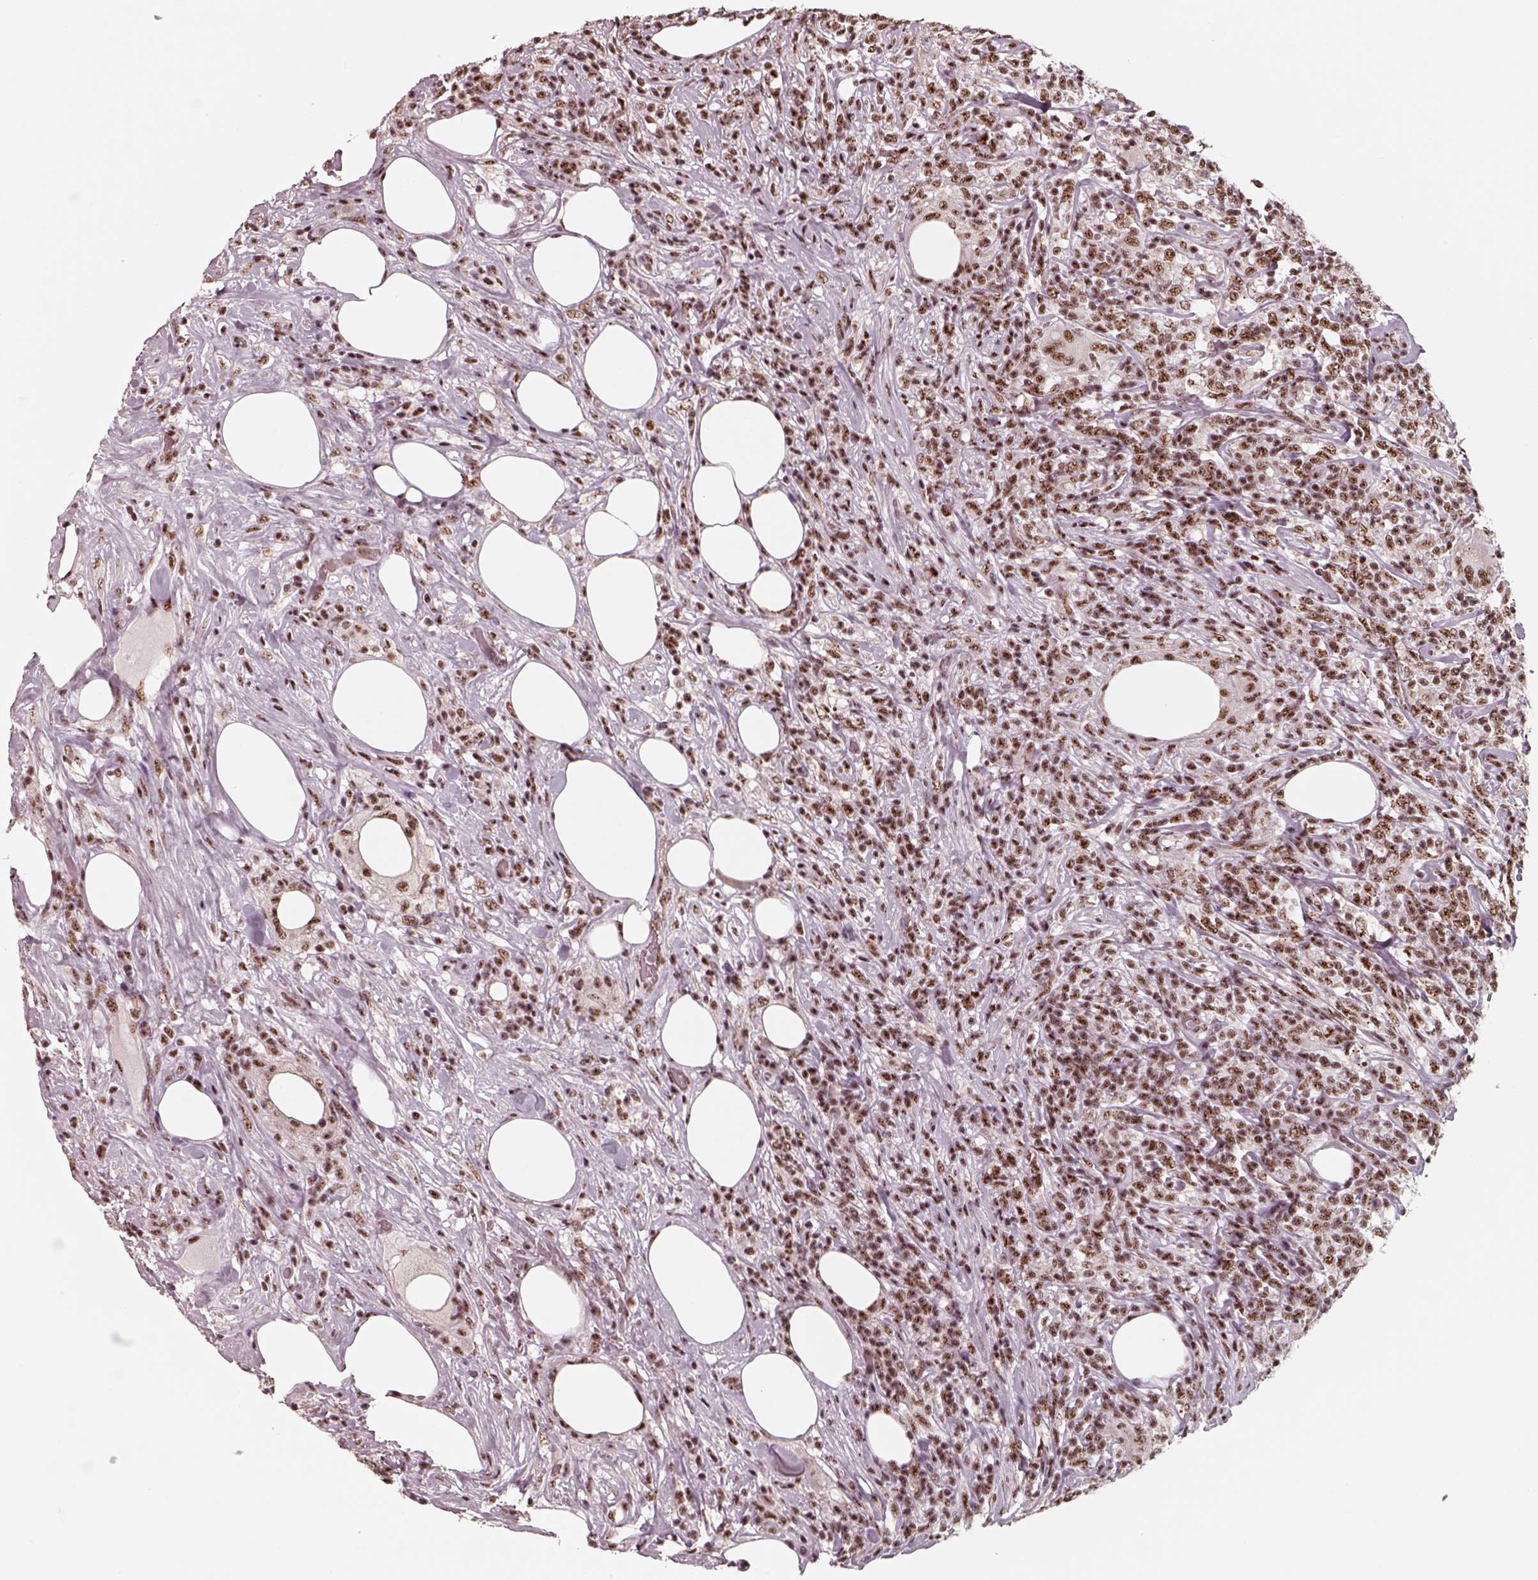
{"staining": {"intensity": "moderate", "quantity": ">75%", "location": "nuclear"}, "tissue": "lymphoma", "cell_type": "Tumor cells", "image_type": "cancer", "snomed": [{"axis": "morphology", "description": "Malignant lymphoma, non-Hodgkin's type, High grade"}, {"axis": "topography", "description": "Lymph node"}], "caption": "DAB (3,3'-diaminobenzidine) immunohistochemical staining of malignant lymphoma, non-Hodgkin's type (high-grade) demonstrates moderate nuclear protein expression in approximately >75% of tumor cells.", "gene": "ATXN7L3", "patient": {"sex": "female", "age": 84}}